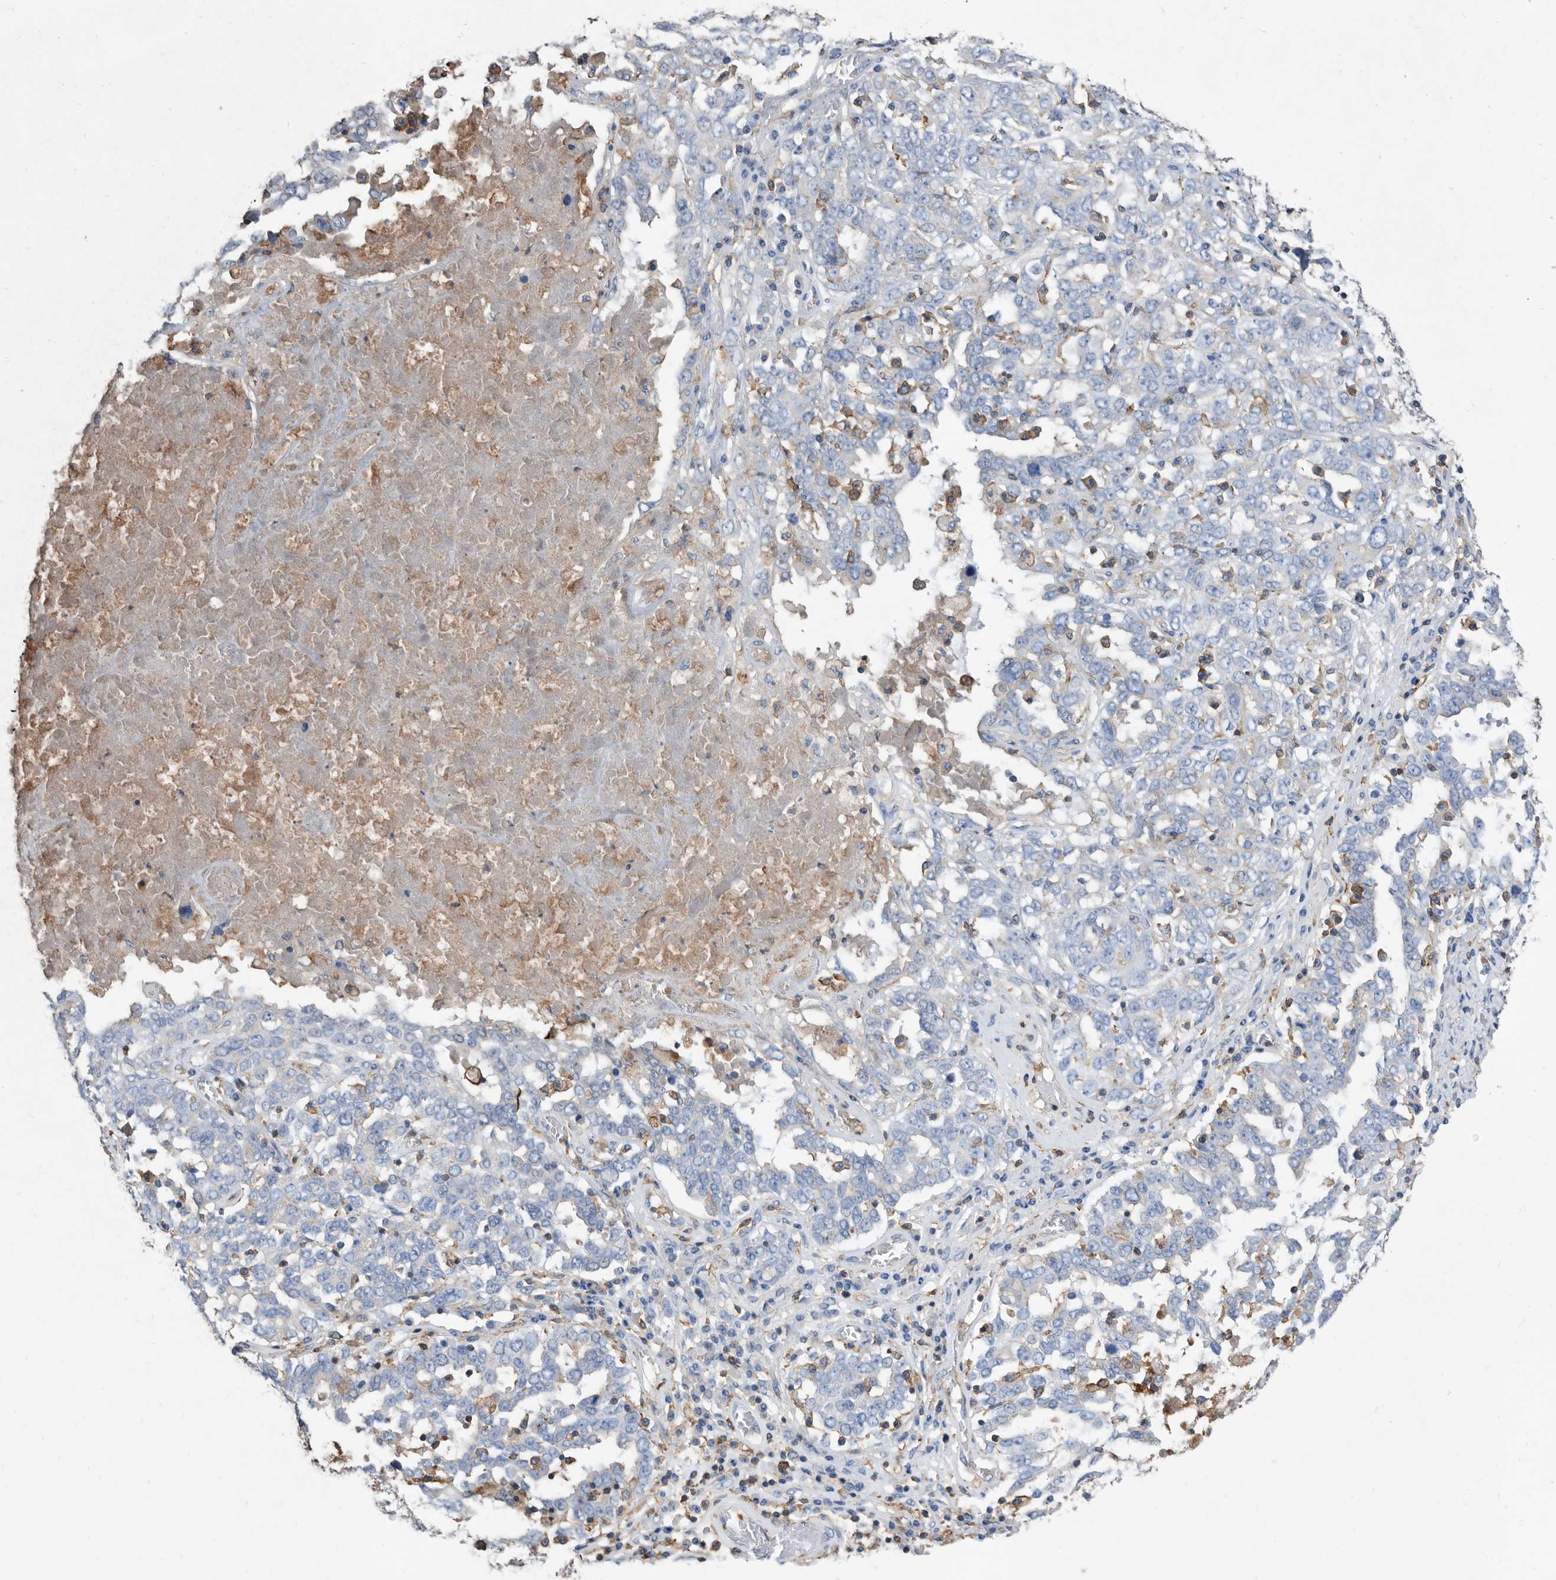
{"staining": {"intensity": "negative", "quantity": "none", "location": "none"}, "tissue": "ovarian cancer", "cell_type": "Tumor cells", "image_type": "cancer", "snomed": [{"axis": "morphology", "description": "Carcinoma, endometroid"}, {"axis": "topography", "description": "Ovary"}], "caption": "DAB (3,3'-diaminobenzidine) immunohistochemical staining of ovarian cancer (endometroid carcinoma) displays no significant positivity in tumor cells. (Brightfield microscopy of DAB immunohistochemistry (IHC) at high magnification).", "gene": "MS4A4A", "patient": {"sex": "female", "age": 62}}